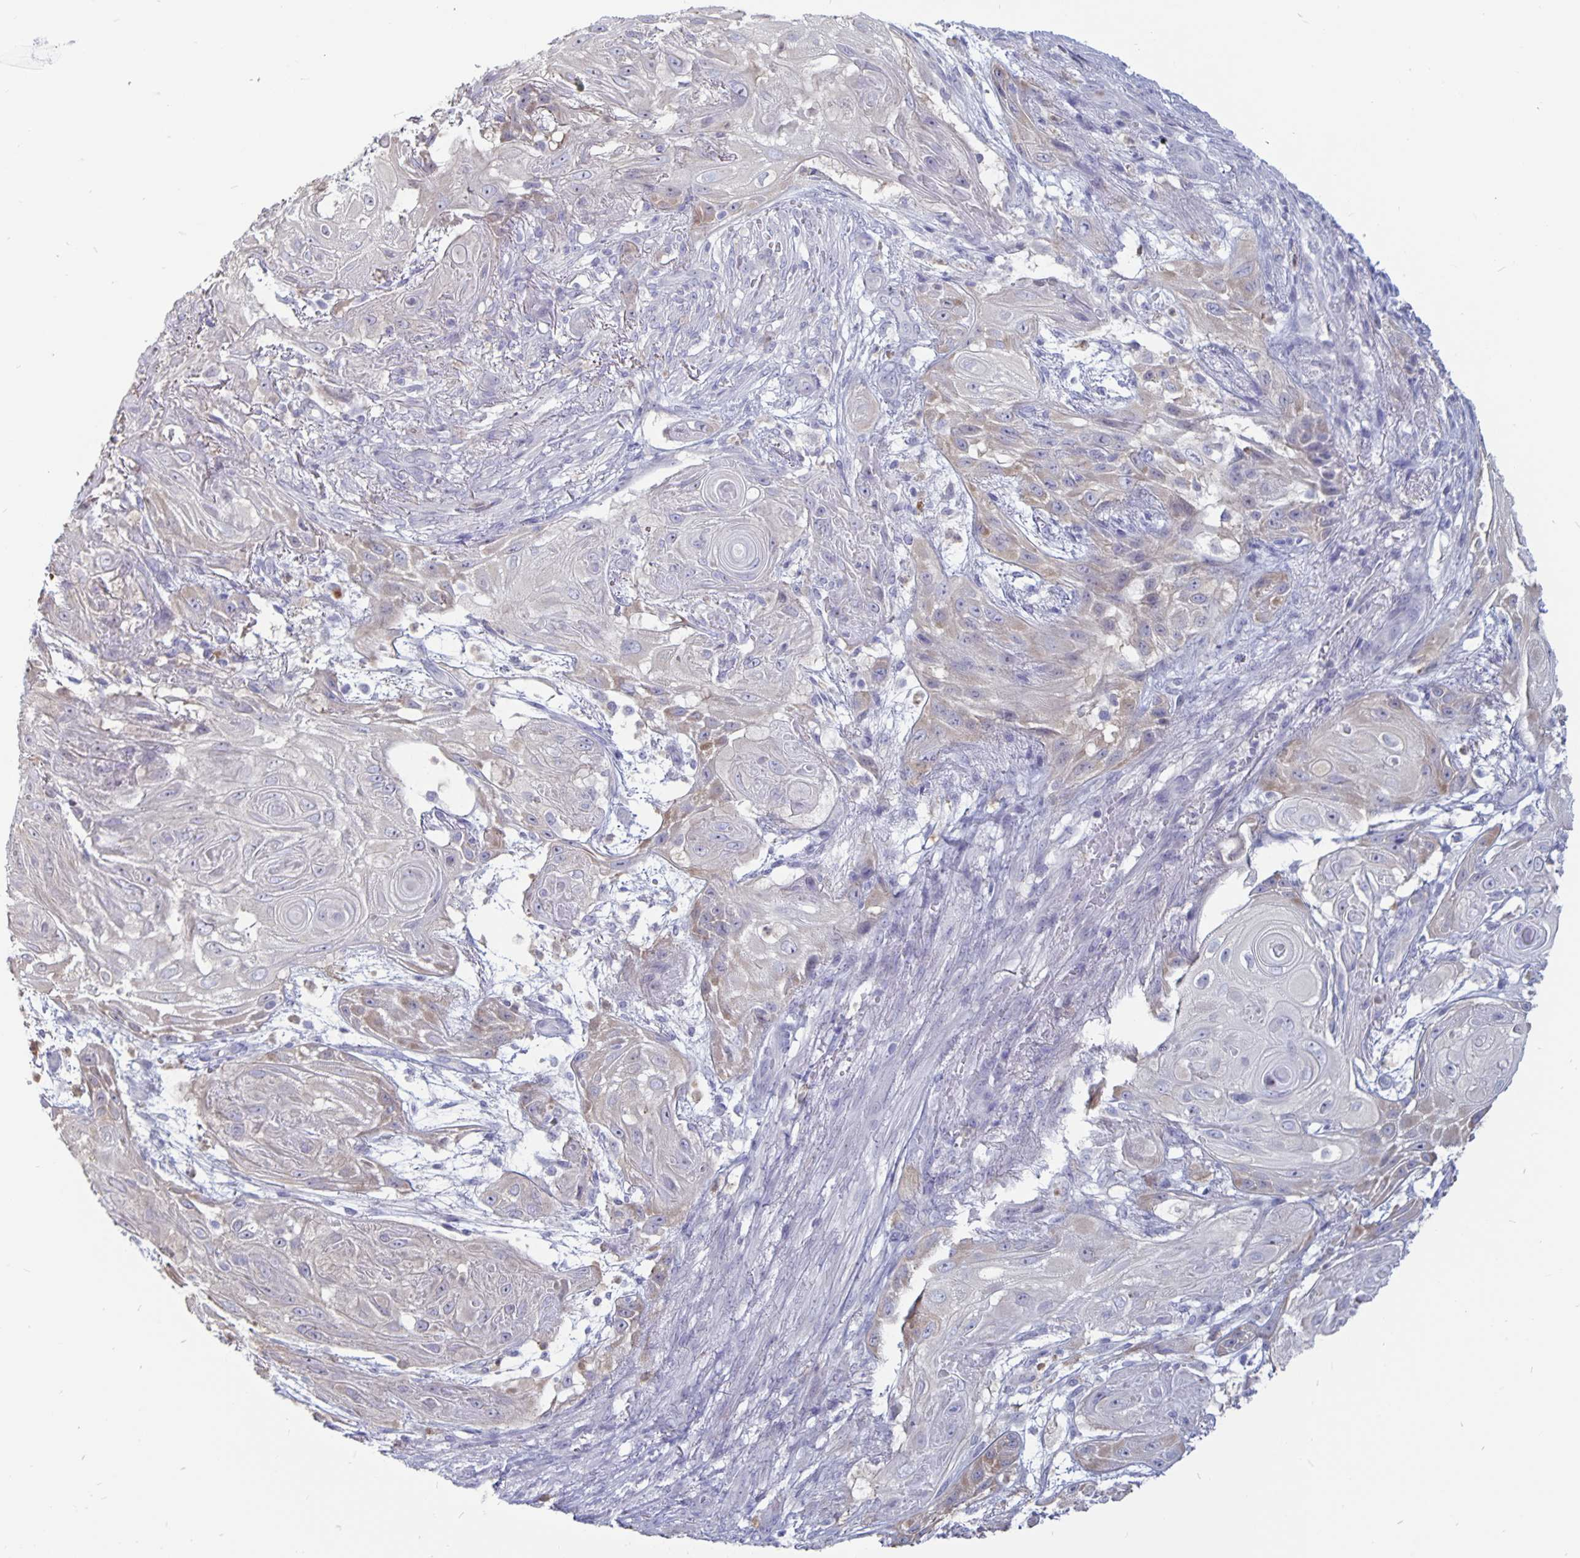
{"staining": {"intensity": "weak", "quantity": "<25%", "location": "cytoplasmic/membranous"}, "tissue": "skin cancer", "cell_type": "Tumor cells", "image_type": "cancer", "snomed": [{"axis": "morphology", "description": "Squamous cell carcinoma, NOS"}, {"axis": "topography", "description": "Skin"}], "caption": "The image demonstrates no significant expression in tumor cells of squamous cell carcinoma (skin). (Brightfield microscopy of DAB (3,3'-diaminobenzidine) immunohistochemistry at high magnification).", "gene": "PLCB3", "patient": {"sex": "male", "age": 62}}